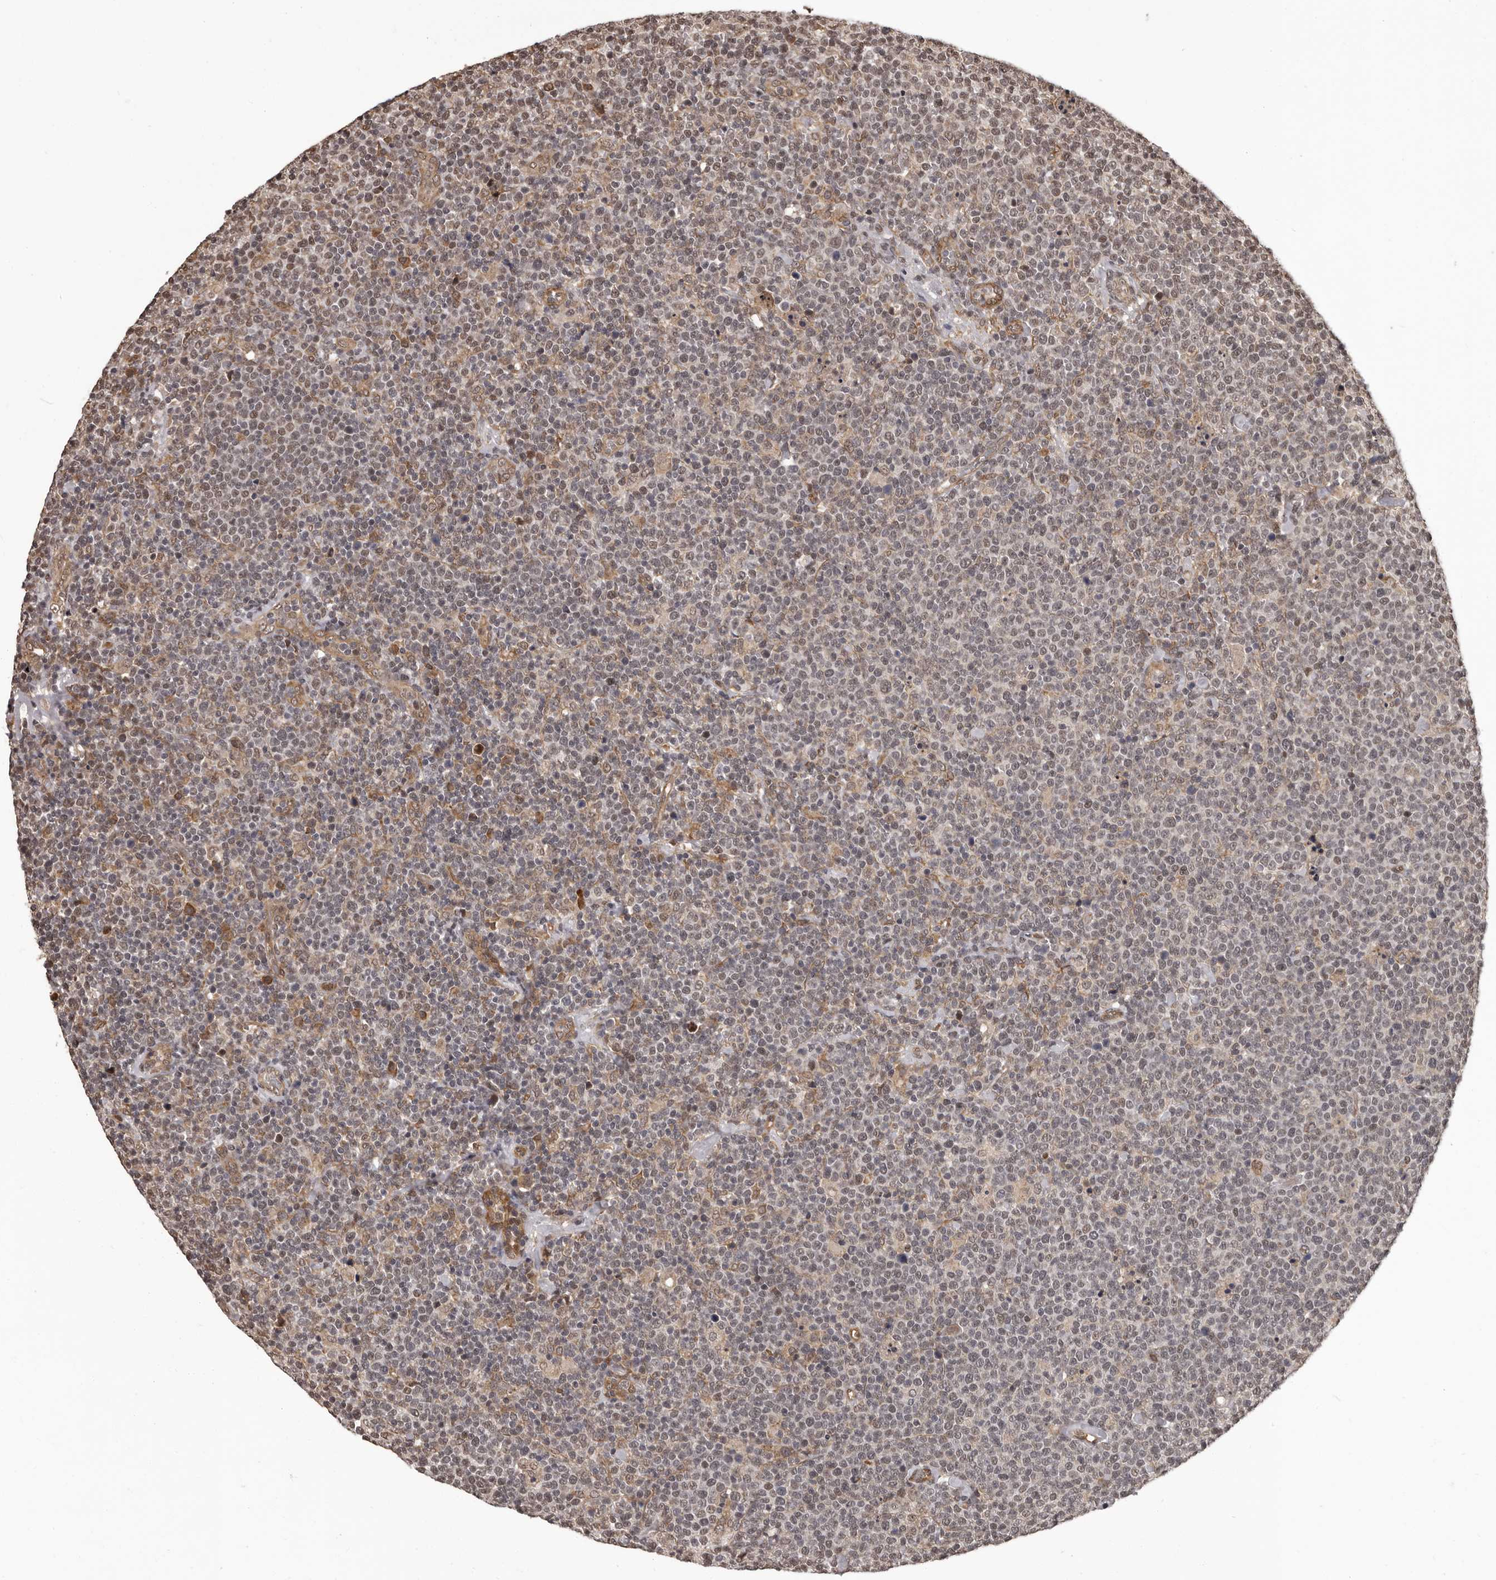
{"staining": {"intensity": "weak", "quantity": "<25%", "location": "nuclear"}, "tissue": "lymphoma", "cell_type": "Tumor cells", "image_type": "cancer", "snomed": [{"axis": "morphology", "description": "Malignant lymphoma, non-Hodgkin's type, High grade"}, {"axis": "topography", "description": "Lymph node"}], "caption": "DAB immunohistochemical staining of human lymphoma shows no significant expression in tumor cells.", "gene": "SLITRK6", "patient": {"sex": "male", "age": 61}}